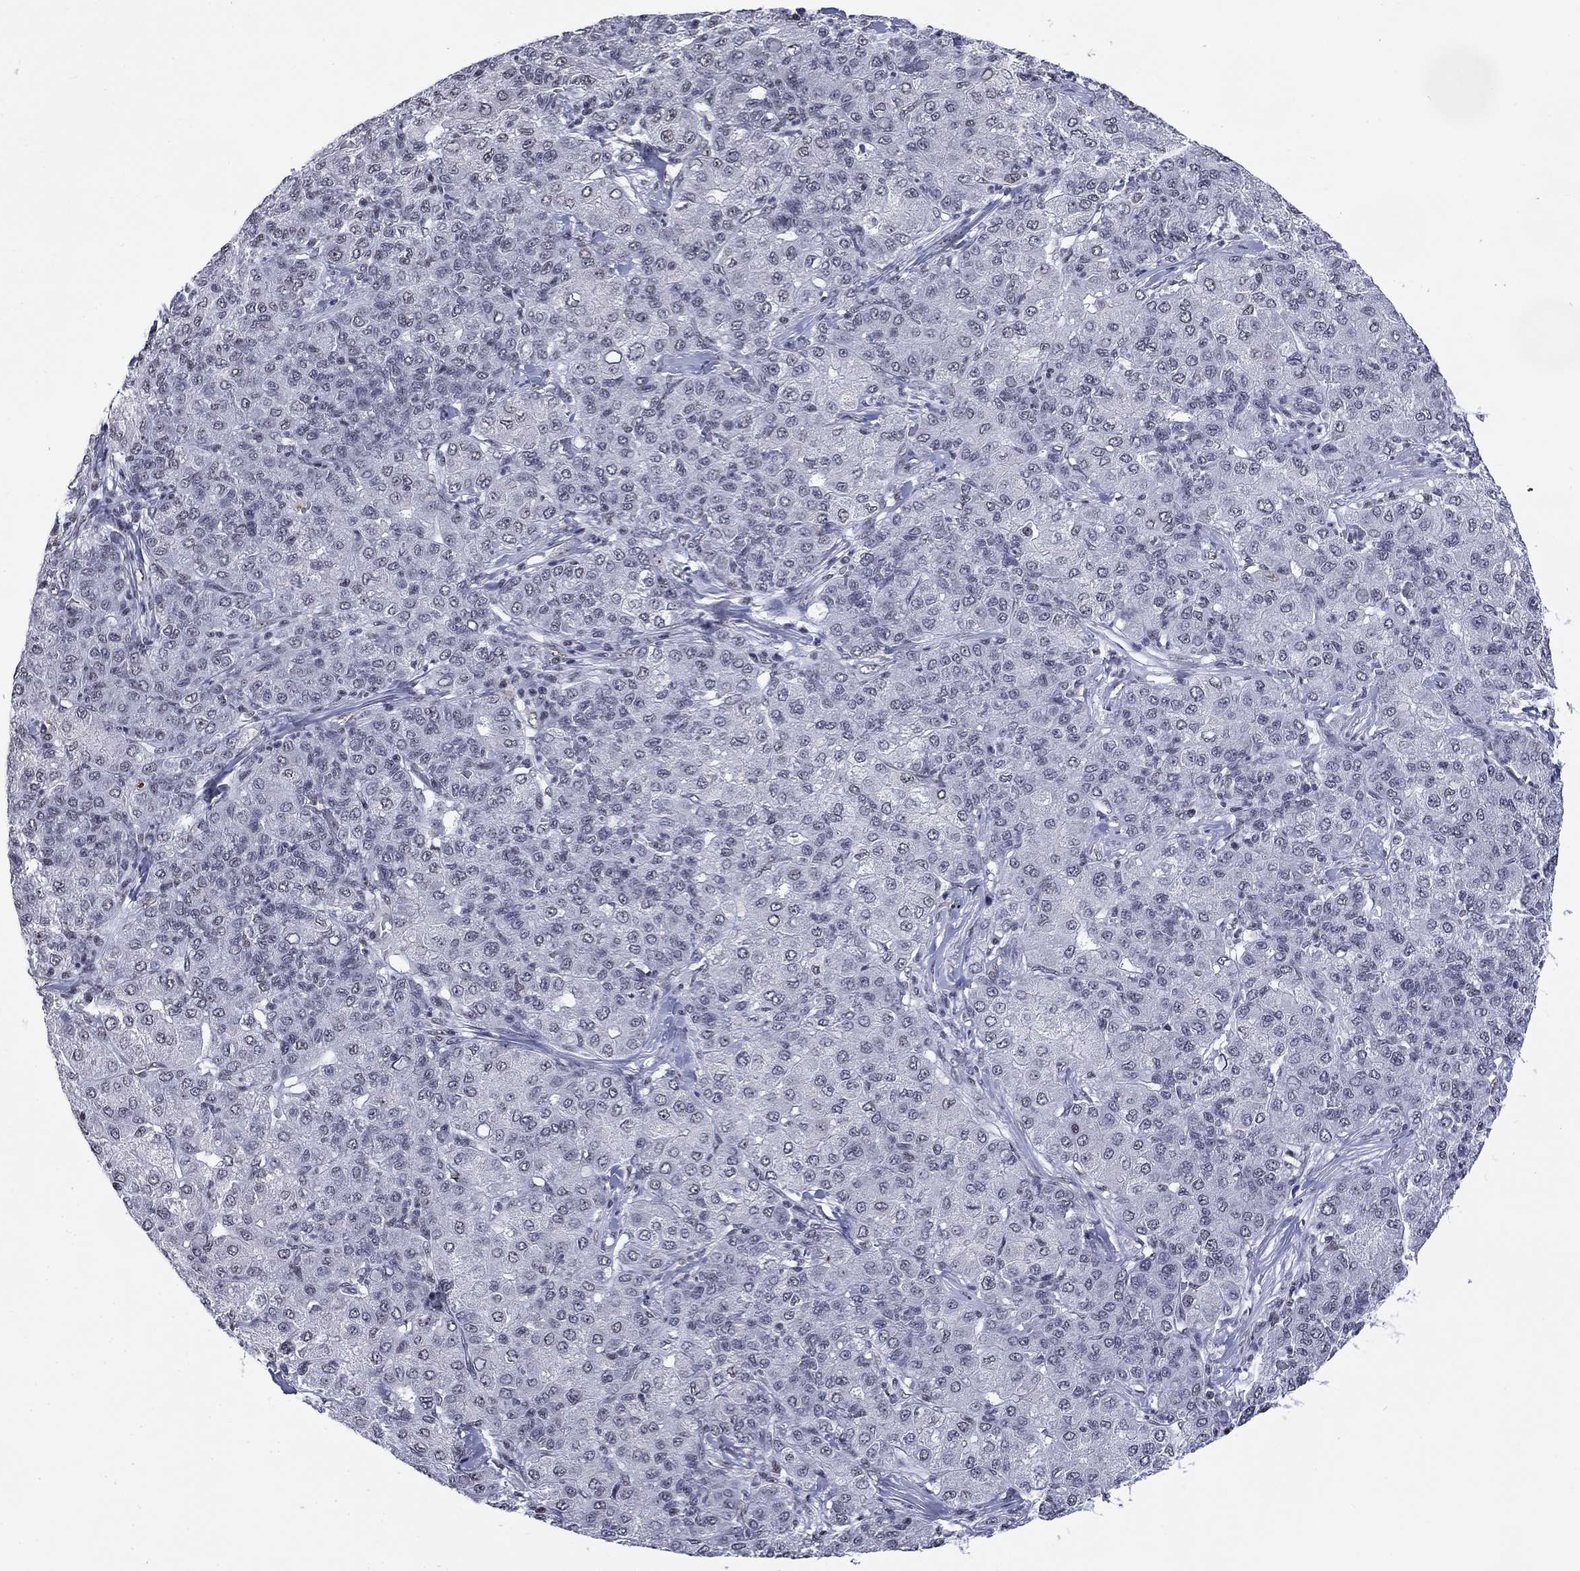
{"staining": {"intensity": "negative", "quantity": "none", "location": "none"}, "tissue": "liver cancer", "cell_type": "Tumor cells", "image_type": "cancer", "snomed": [{"axis": "morphology", "description": "Carcinoma, Hepatocellular, NOS"}, {"axis": "topography", "description": "Liver"}], "caption": "Tumor cells show no significant protein staining in hepatocellular carcinoma (liver). Brightfield microscopy of immunohistochemistry stained with DAB (brown) and hematoxylin (blue), captured at high magnification.", "gene": "CSRNP3", "patient": {"sex": "male", "age": 65}}